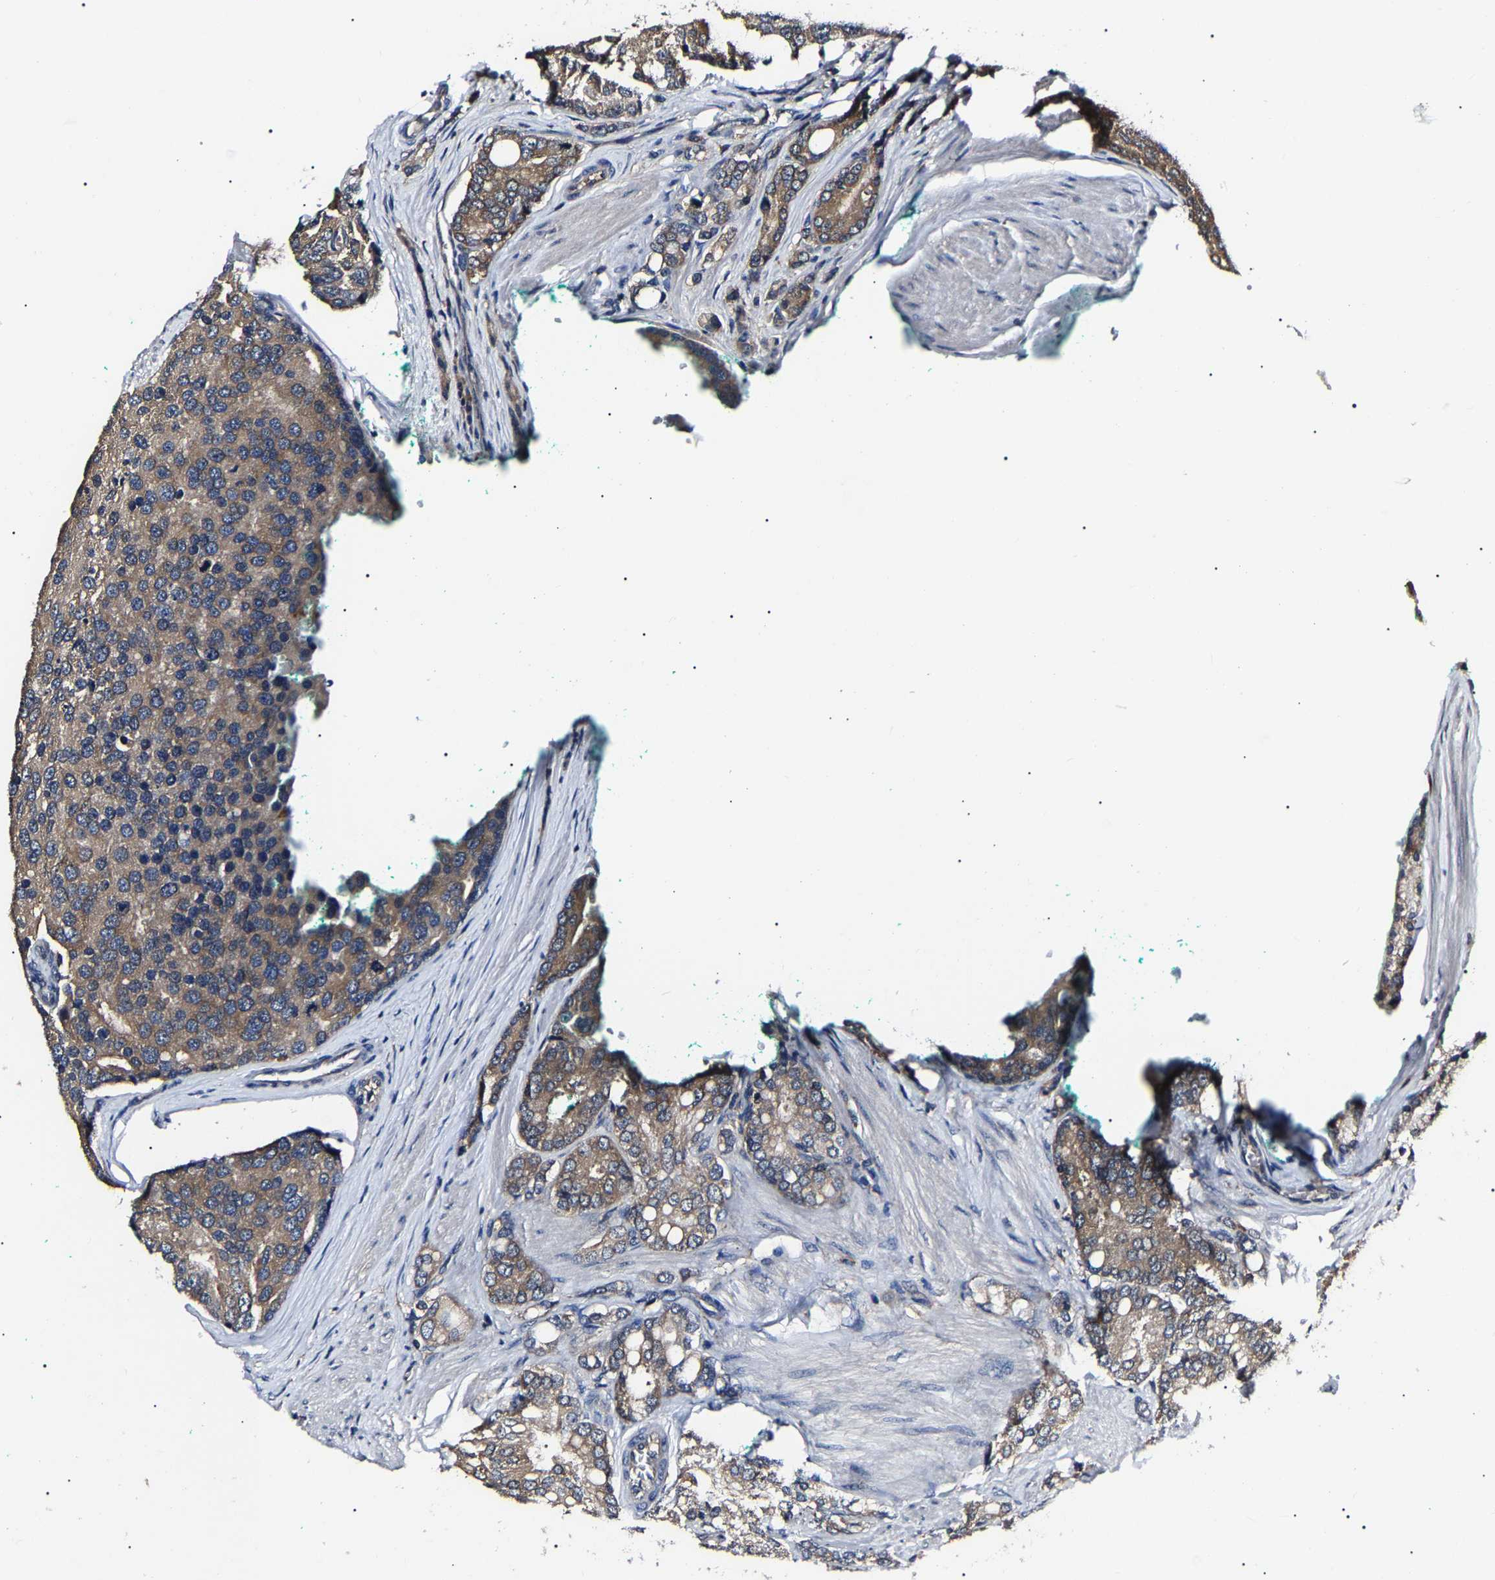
{"staining": {"intensity": "weak", "quantity": ">75%", "location": "cytoplasmic/membranous"}, "tissue": "prostate cancer", "cell_type": "Tumor cells", "image_type": "cancer", "snomed": [{"axis": "morphology", "description": "Adenocarcinoma, High grade"}, {"axis": "topography", "description": "Prostate"}], "caption": "Immunohistochemical staining of prostate cancer shows low levels of weak cytoplasmic/membranous expression in approximately >75% of tumor cells. (DAB IHC with brightfield microscopy, high magnification).", "gene": "CCT8", "patient": {"sex": "male", "age": 50}}